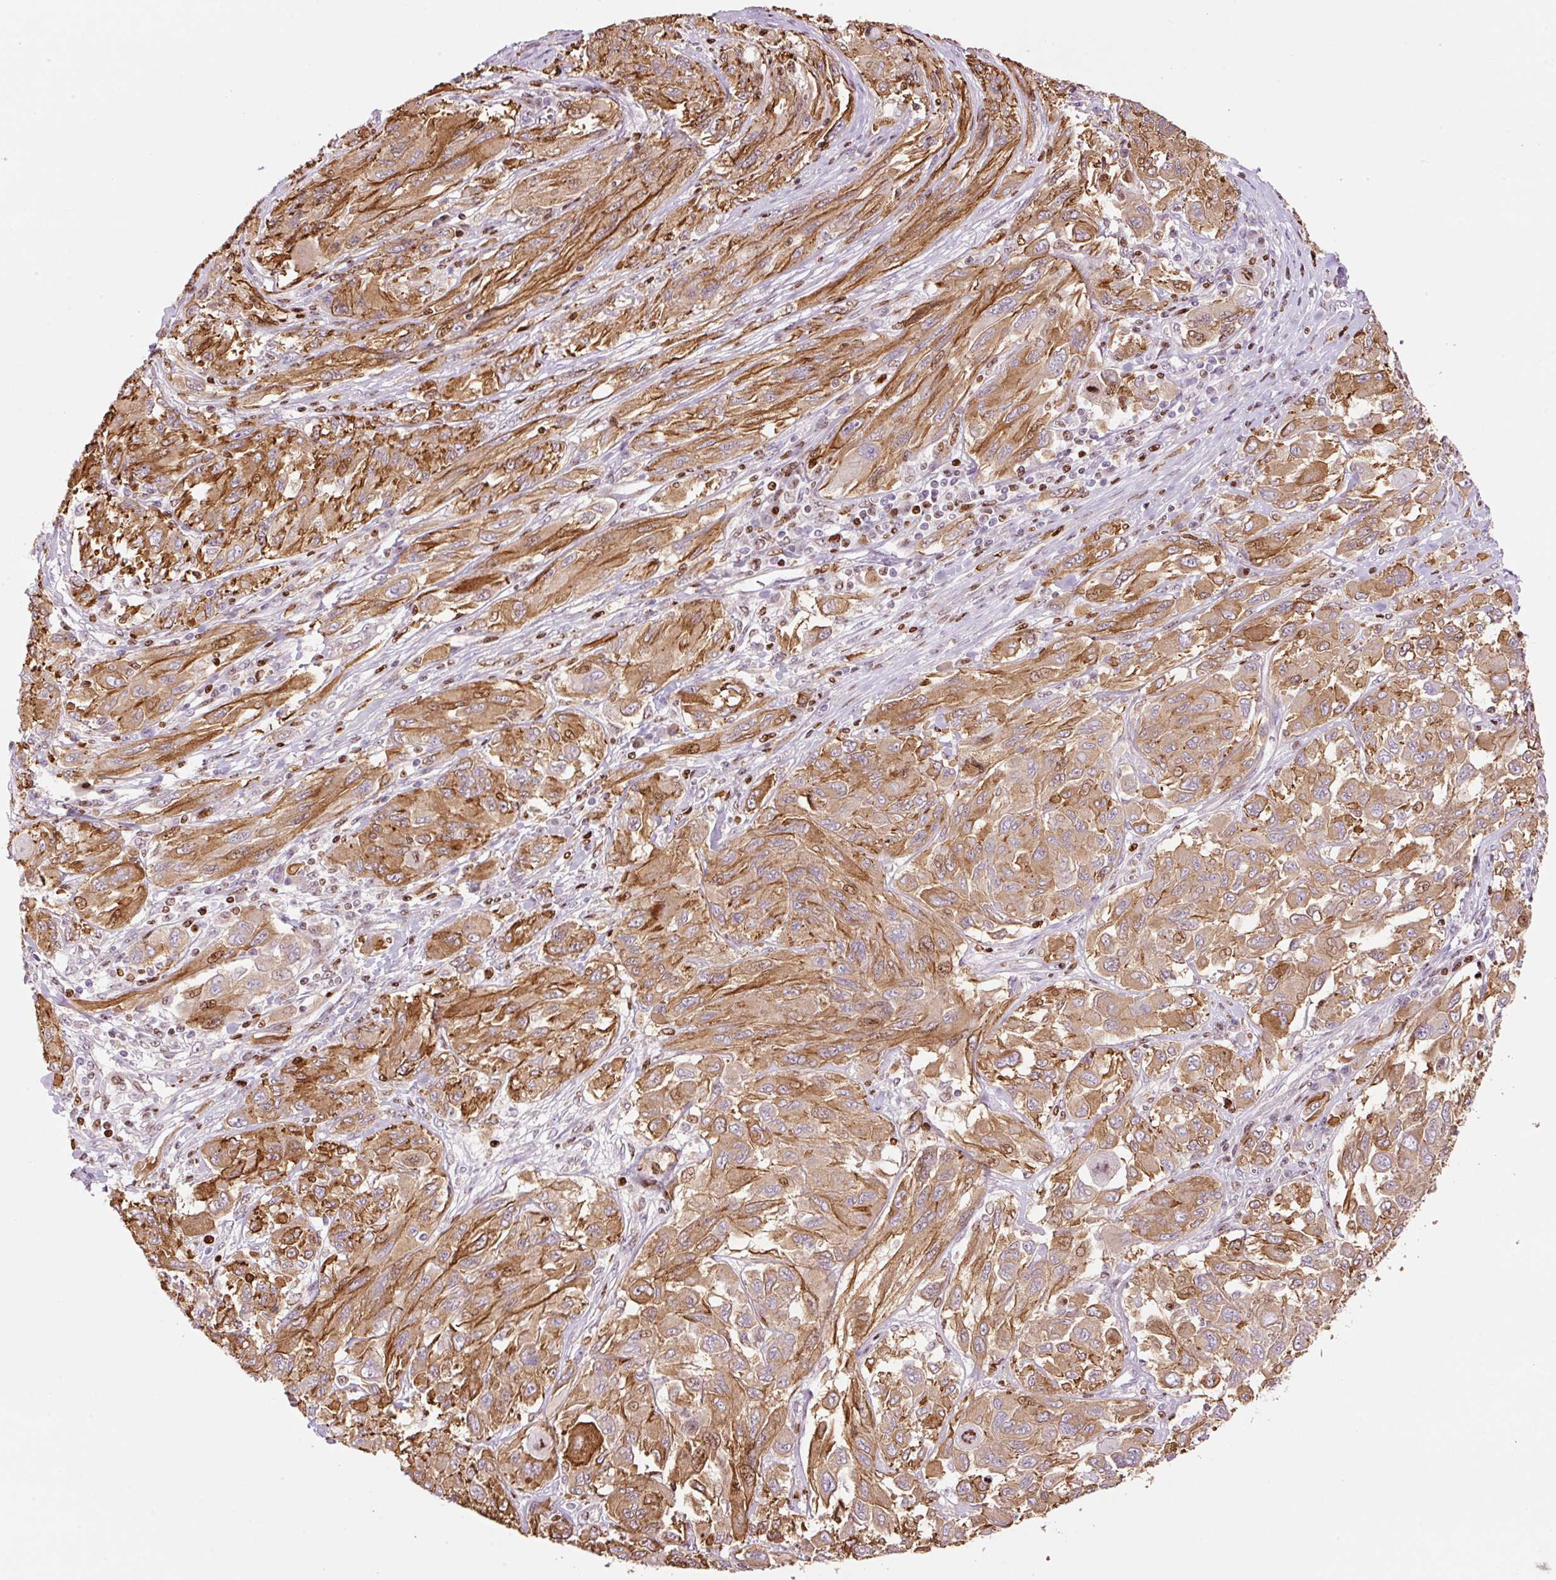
{"staining": {"intensity": "moderate", "quantity": ">75%", "location": "cytoplasmic/membranous"}, "tissue": "melanoma", "cell_type": "Tumor cells", "image_type": "cancer", "snomed": [{"axis": "morphology", "description": "Malignant melanoma, NOS"}, {"axis": "topography", "description": "Skin"}], "caption": "Melanoma was stained to show a protein in brown. There is medium levels of moderate cytoplasmic/membranous positivity in about >75% of tumor cells.", "gene": "TMEM8B", "patient": {"sex": "female", "age": 91}}